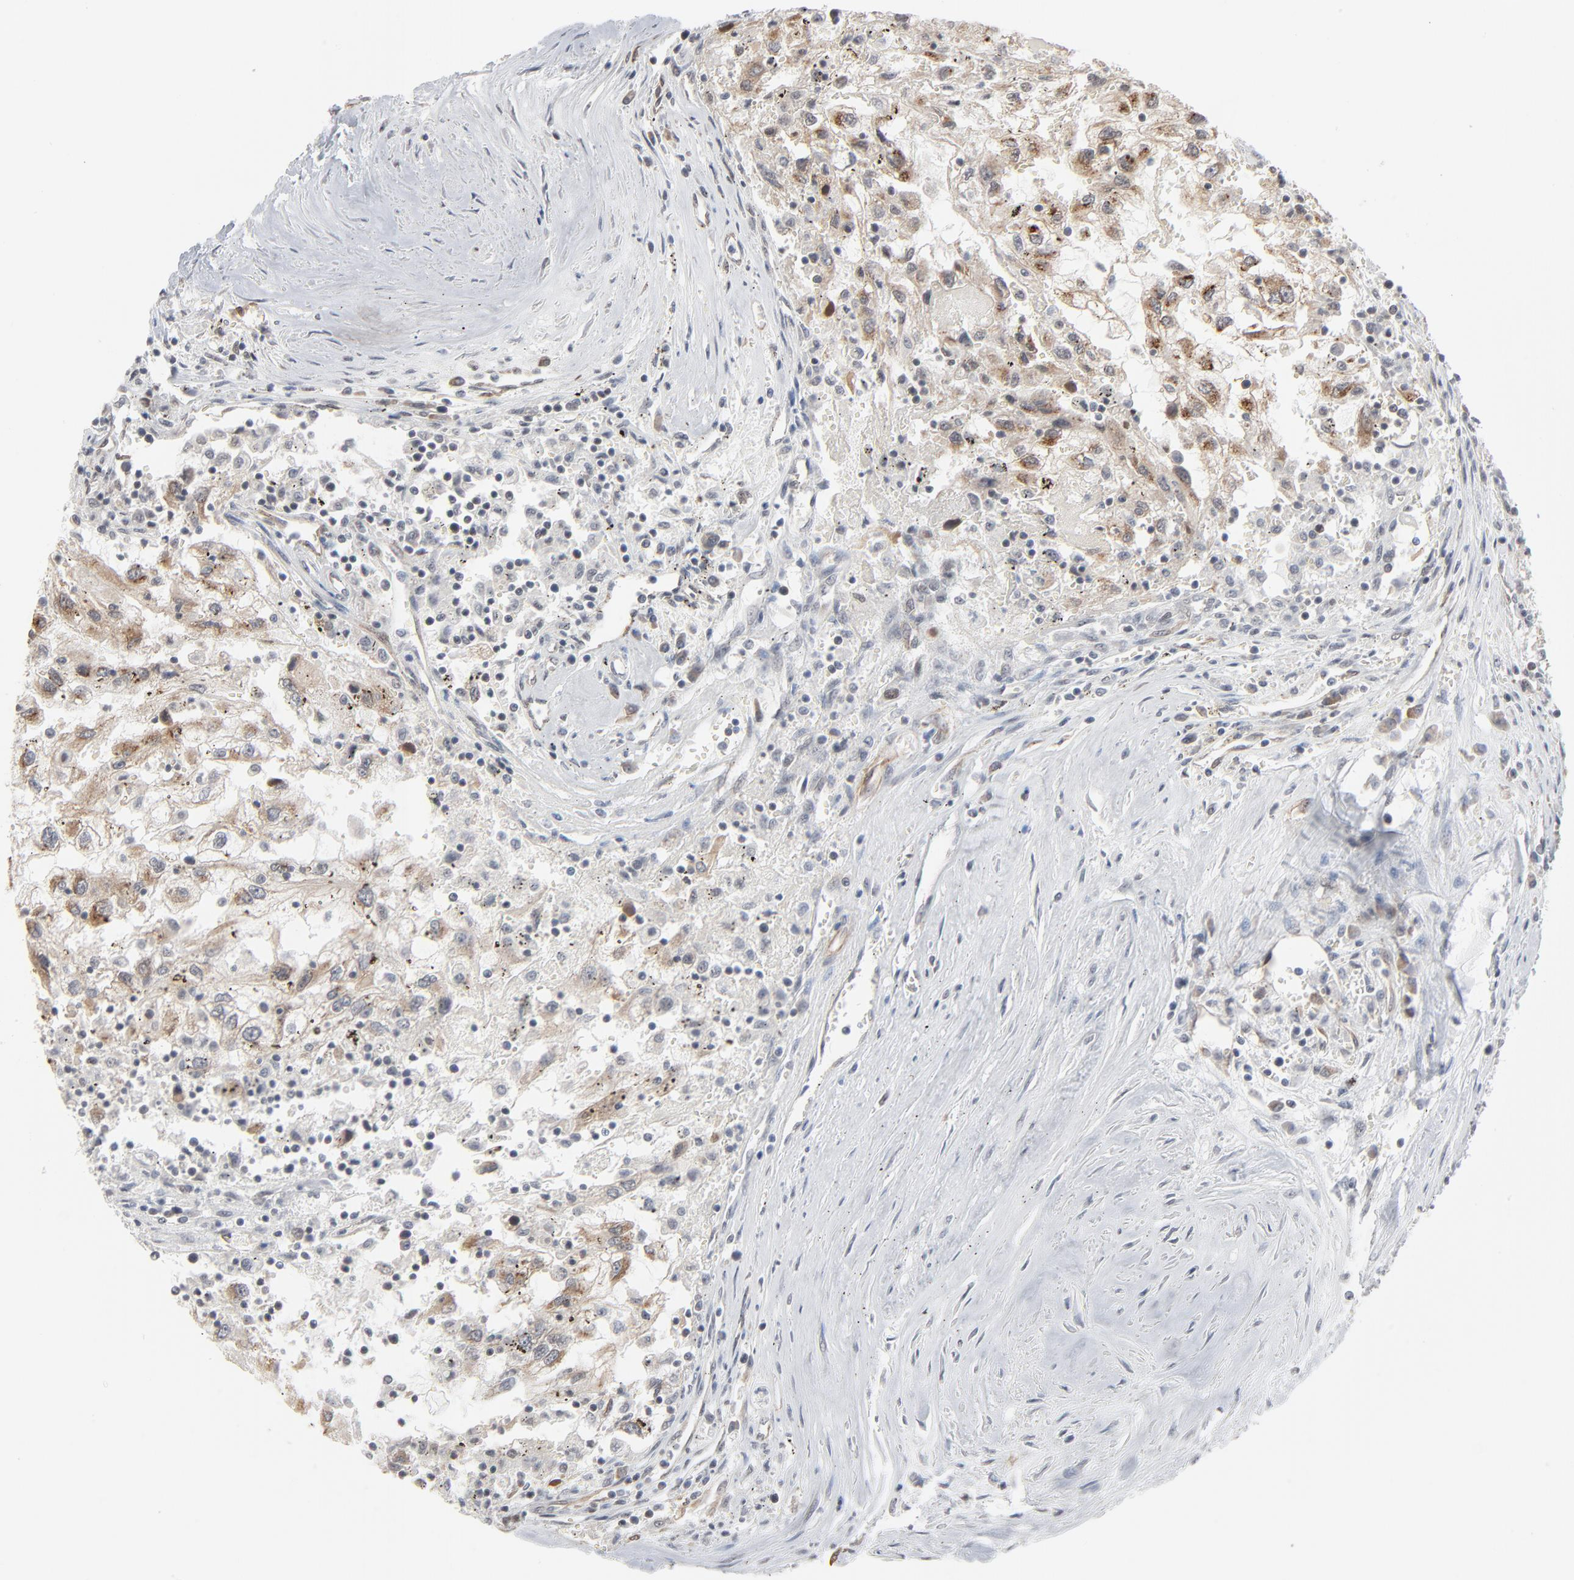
{"staining": {"intensity": "weak", "quantity": ">75%", "location": "cytoplasmic/membranous"}, "tissue": "renal cancer", "cell_type": "Tumor cells", "image_type": "cancer", "snomed": [{"axis": "morphology", "description": "Normal tissue, NOS"}, {"axis": "morphology", "description": "Adenocarcinoma, NOS"}, {"axis": "topography", "description": "Kidney"}], "caption": "Tumor cells demonstrate low levels of weak cytoplasmic/membranous staining in about >75% of cells in human adenocarcinoma (renal).", "gene": "ITPR3", "patient": {"sex": "male", "age": 71}}